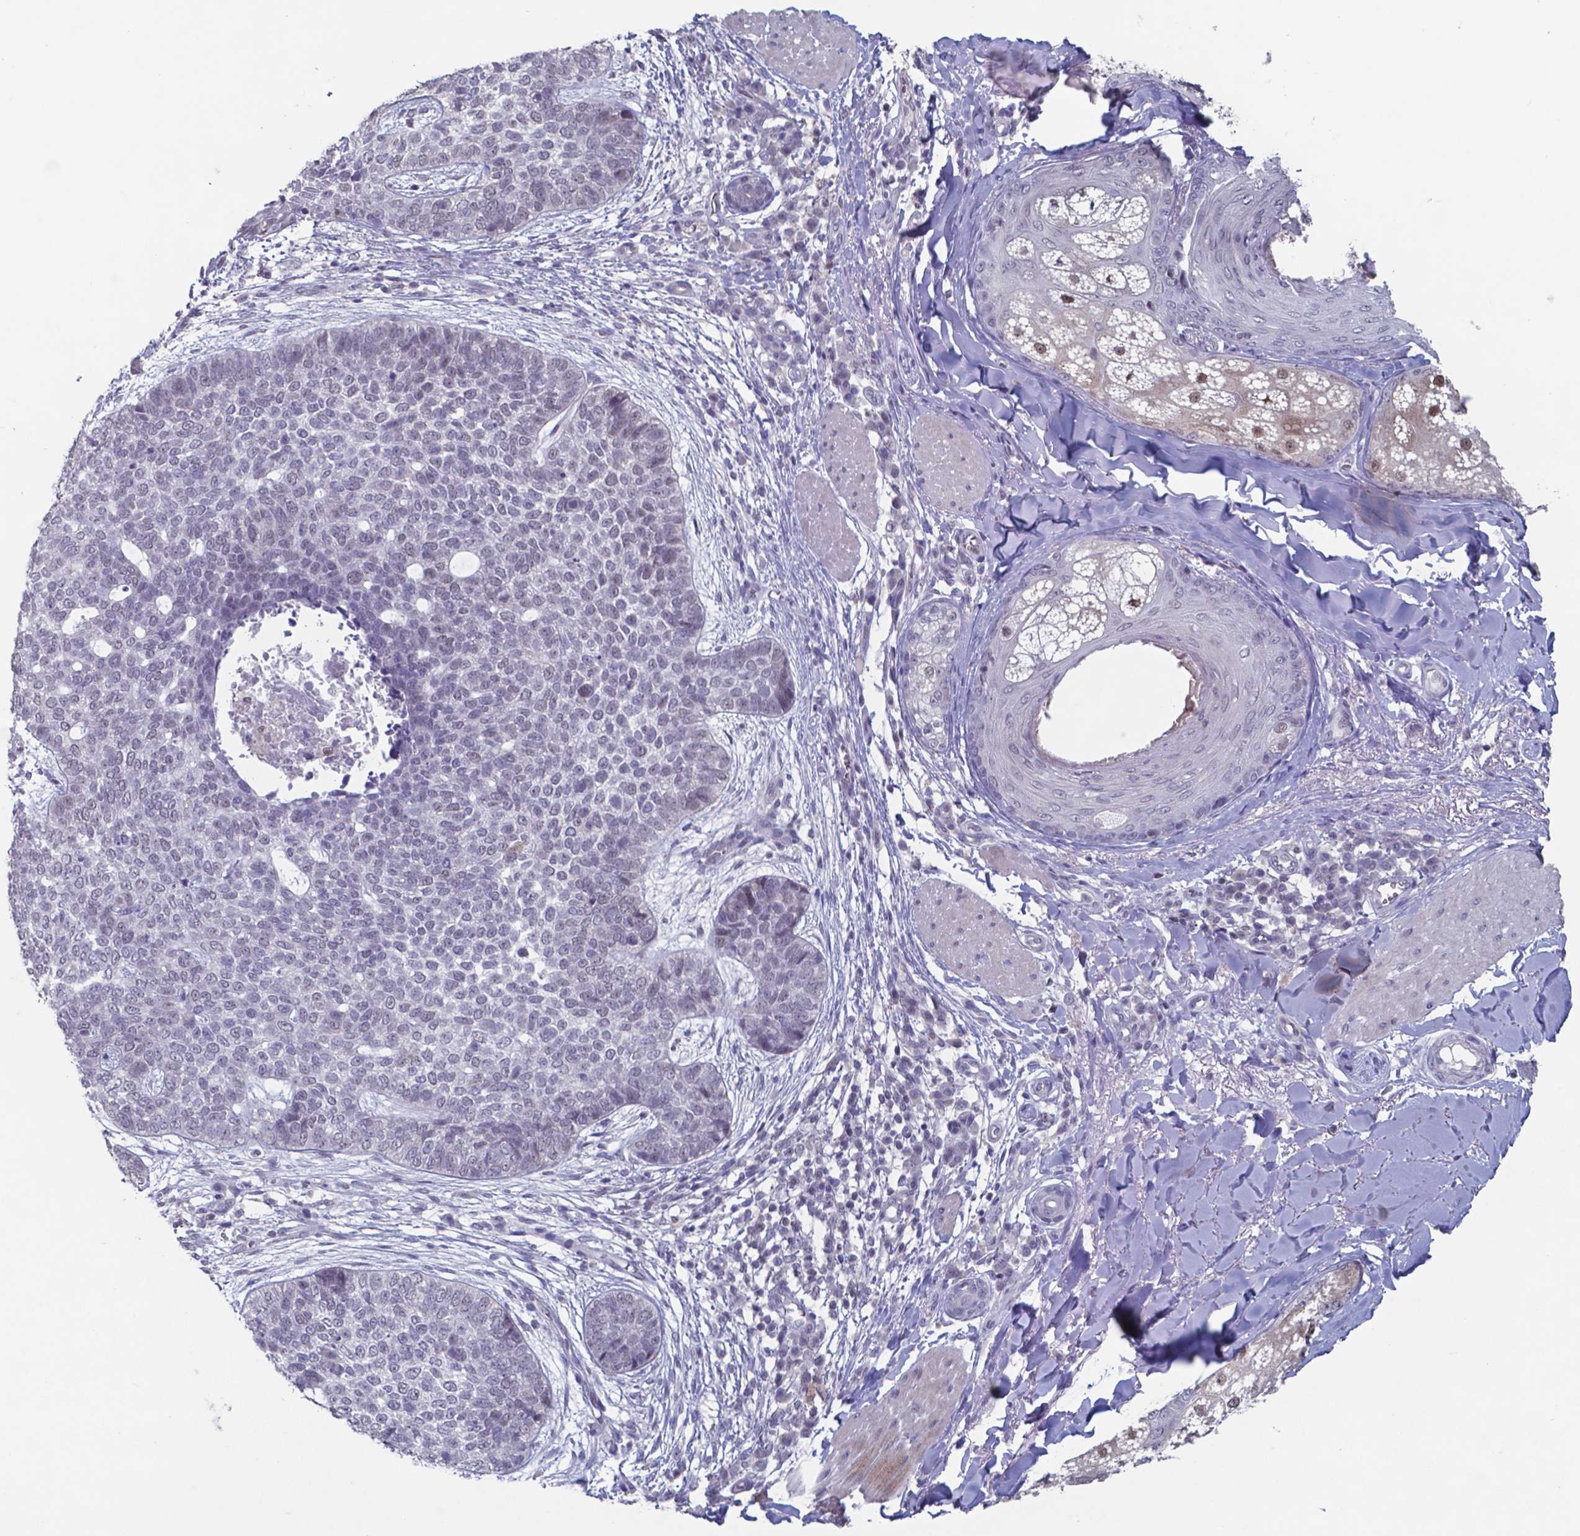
{"staining": {"intensity": "negative", "quantity": "none", "location": "none"}, "tissue": "skin cancer", "cell_type": "Tumor cells", "image_type": "cancer", "snomed": [{"axis": "morphology", "description": "Basal cell carcinoma"}, {"axis": "topography", "description": "Skin"}], "caption": "Protein analysis of skin cancer reveals no significant positivity in tumor cells.", "gene": "TDP2", "patient": {"sex": "female", "age": 69}}